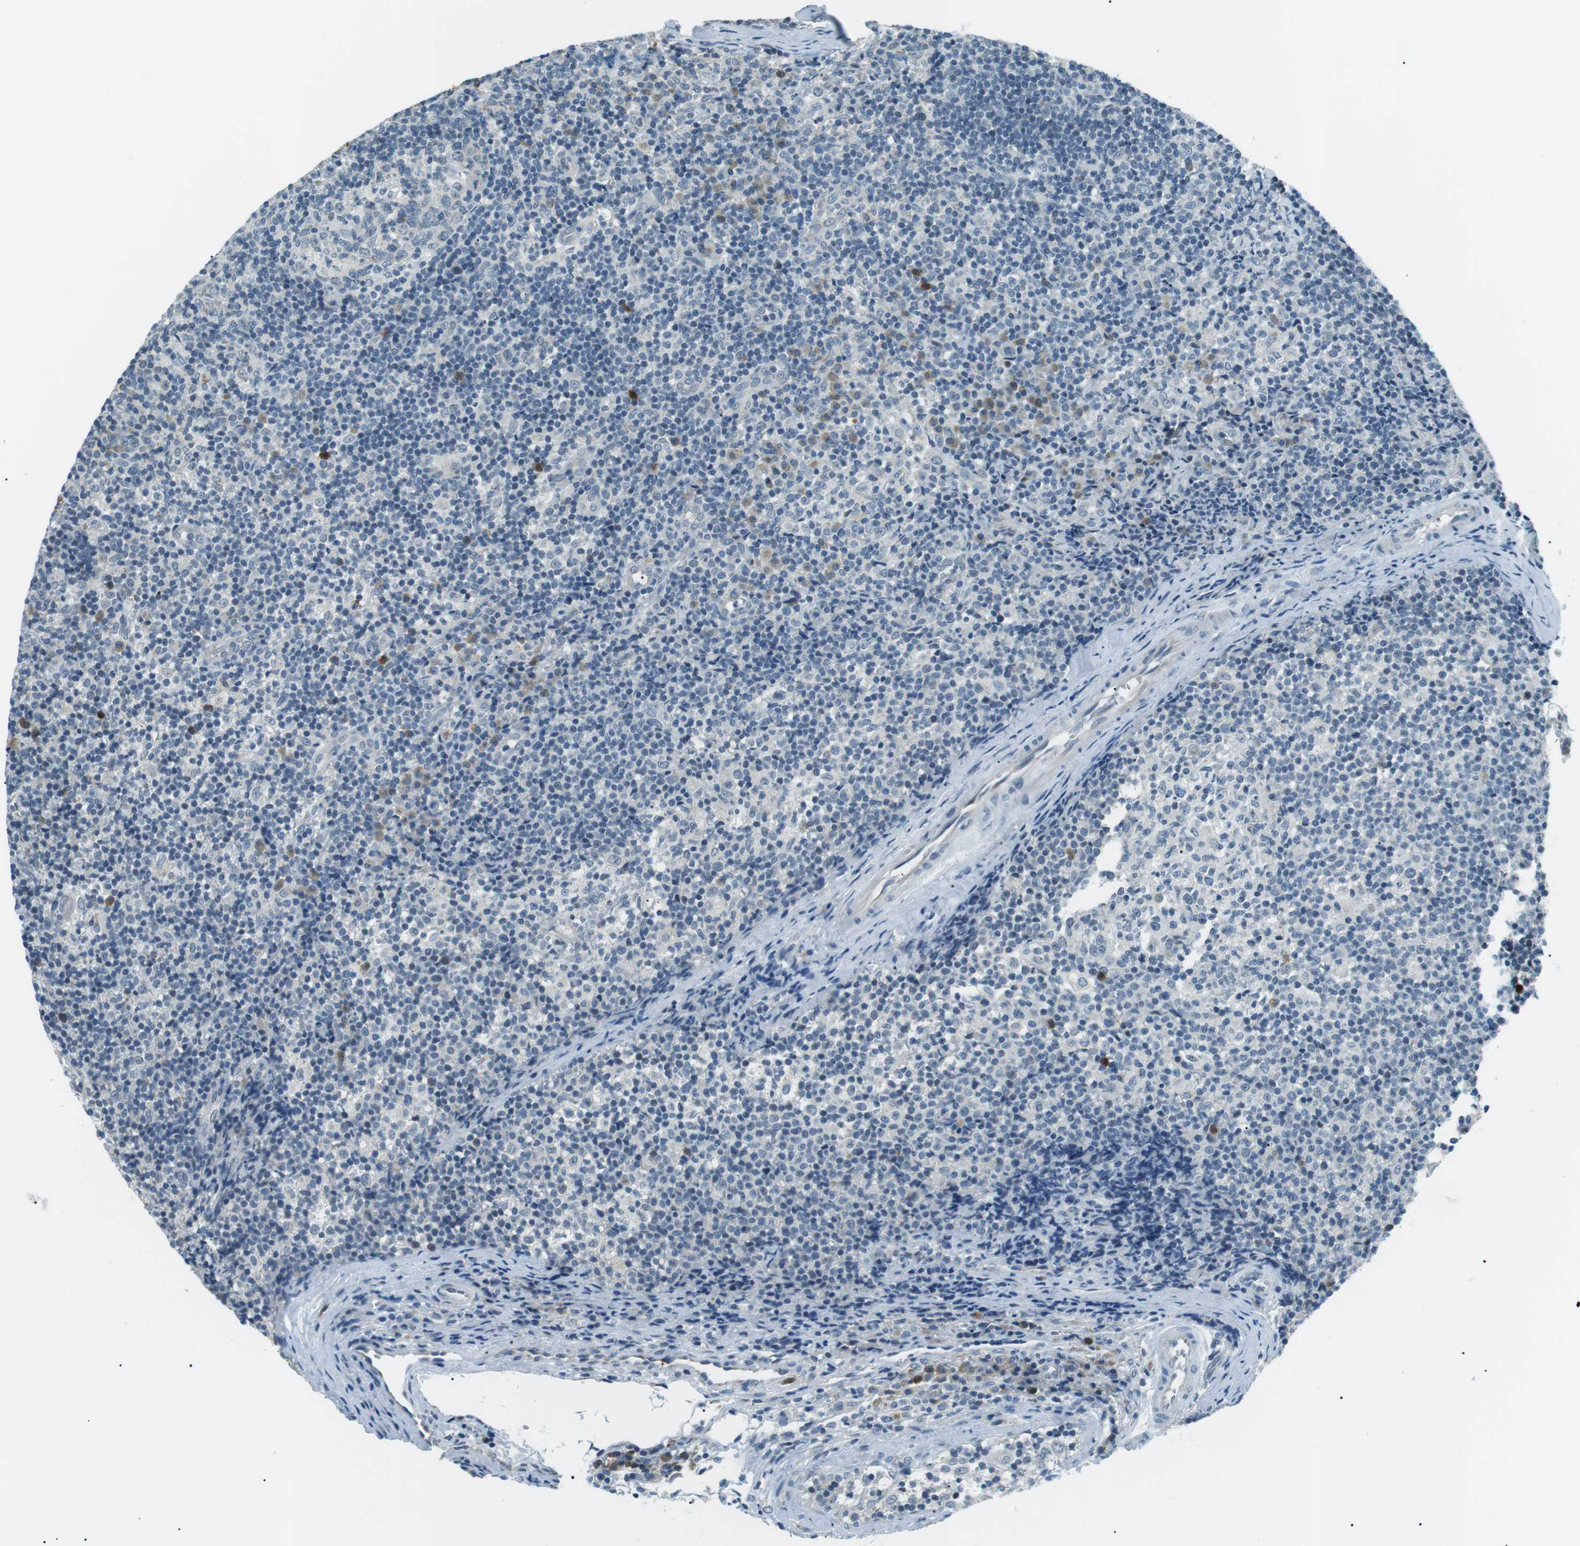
{"staining": {"intensity": "negative", "quantity": "none", "location": "none"}, "tissue": "lymph node", "cell_type": "Germinal center cells", "image_type": "normal", "snomed": [{"axis": "morphology", "description": "Normal tissue, NOS"}, {"axis": "morphology", "description": "Inflammation, NOS"}, {"axis": "topography", "description": "Lymph node"}], "caption": "Immunohistochemistry (IHC) micrograph of normal lymph node: human lymph node stained with DAB (3,3'-diaminobenzidine) shows no significant protein expression in germinal center cells. The staining was performed using DAB to visualize the protein expression in brown, while the nuclei were stained in blue with hematoxylin (Magnification: 20x).", "gene": "ENSG00000289724", "patient": {"sex": "male", "age": 55}}